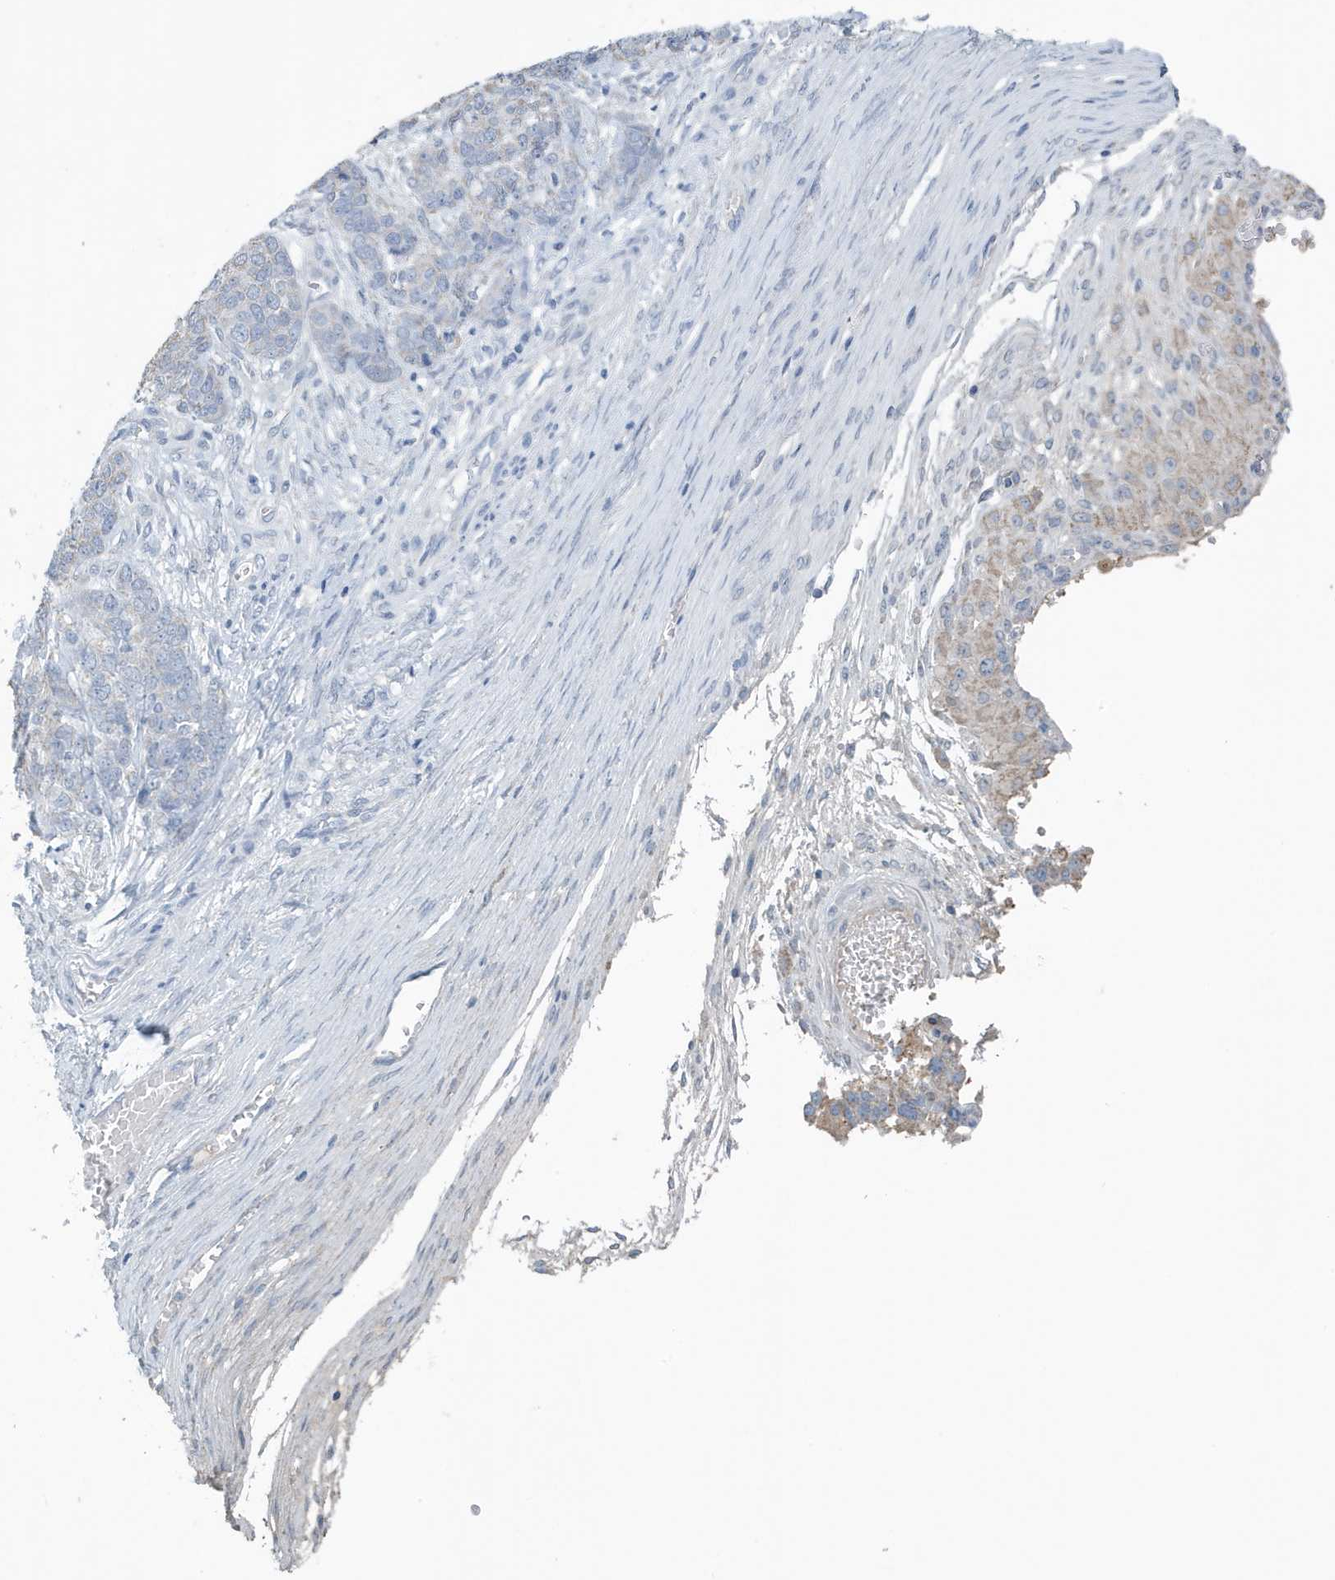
{"staining": {"intensity": "negative", "quantity": "none", "location": "none"}, "tissue": "ovarian cancer", "cell_type": "Tumor cells", "image_type": "cancer", "snomed": [{"axis": "morphology", "description": "Cystadenocarcinoma, serous, NOS"}, {"axis": "topography", "description": "Ovary"}], "caption": "A high-resolution micrograph shows immunohistochemistry staining of ovarian serous cystadenocarcinoma, which demonstrates no significant positivity in tumor cells.", "gene": "UGT2B4", "patient": {"sex": "female", "age": 44}}